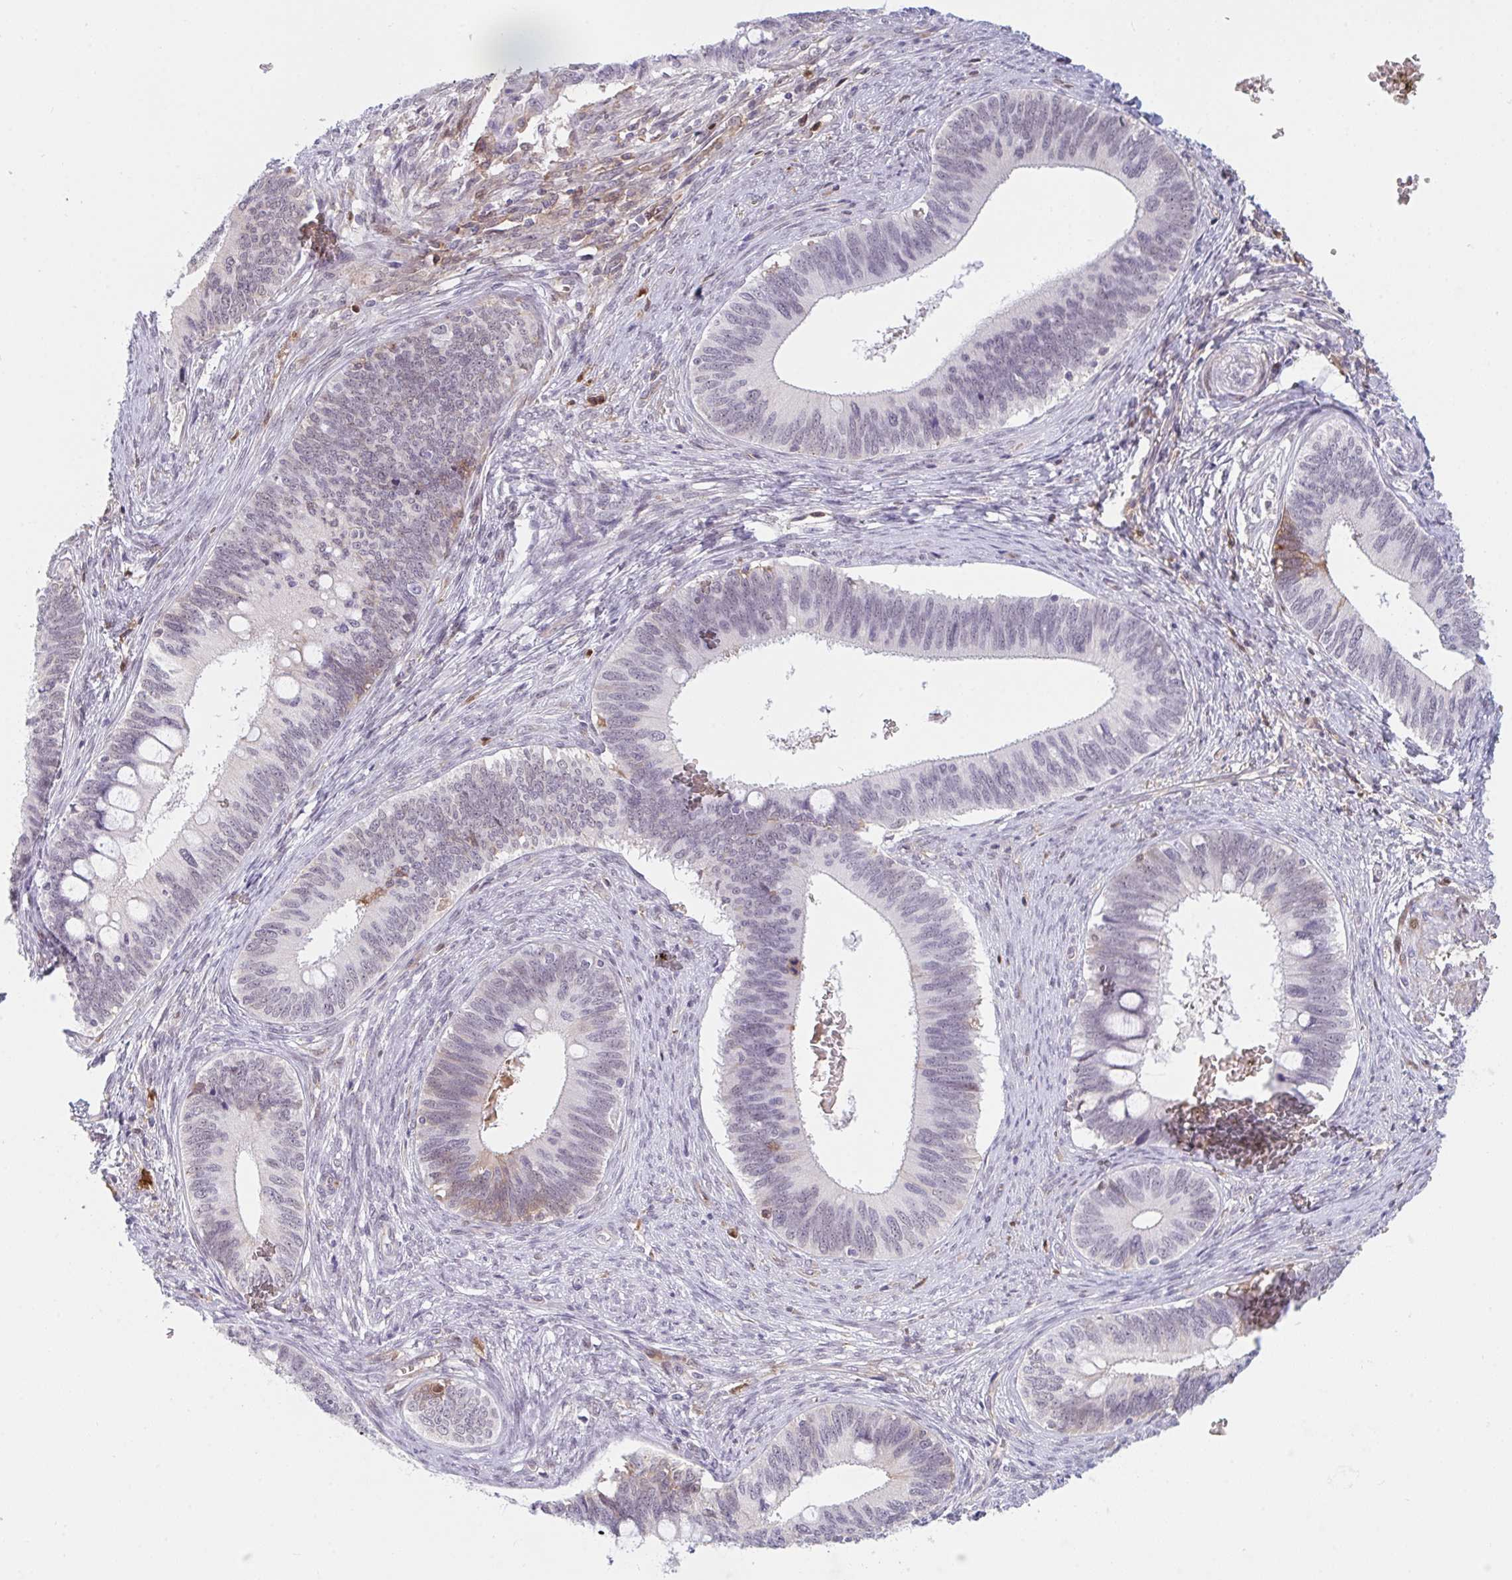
{"staining": {"intensity": "weak", "quantity": "<25%", "location": "cytoplasmic/membranous"}, "tissue": "cervical cancer", "cell_type": "Tumor cells", "image_type": "cancer", "snomed": [{"axis": "morphology", "description": "Adenocarcinoma, NOS"}, {"axis": "topography", "description": "Cervix"}], "caption": "IHC image of cervical cancer (adenocarcinoma) stained for a protein (brown), which reveals no expression in tumor cells.", "gene": "DSCAML1", "patient": {"sex": "female", "age": 42}}